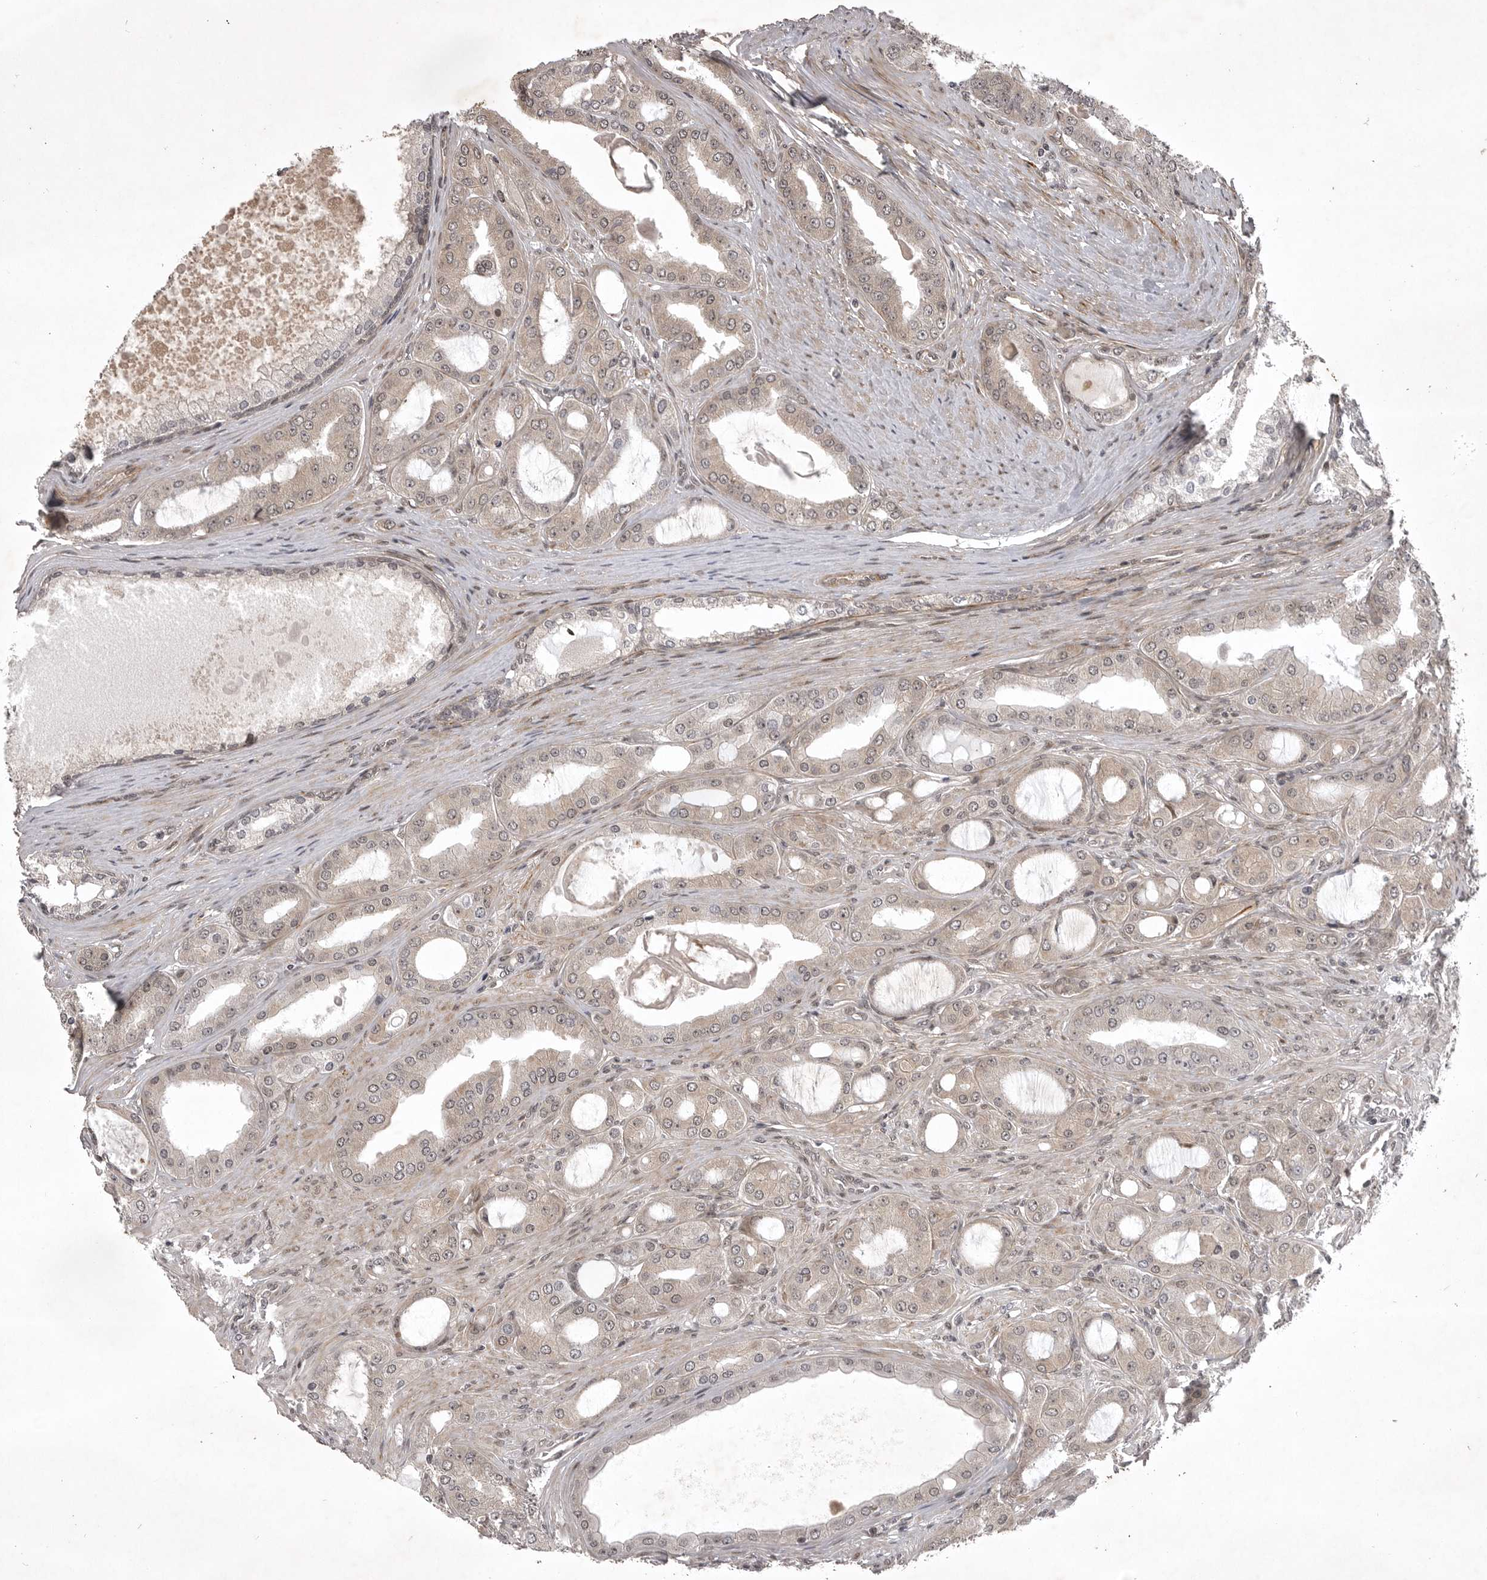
{"staining": {"intensity": "weak", "quantity": "25%-75%", "location": "cytoplasmic/membranous"}, "tissue": "prostate cancer", "cell_type": "Tumor cells", "image_type": "cancer", "snomed": [{"axis": "morphology", "description": "Adenocarcinoma, High grade"}, {"axis": "topography", "description": "Prostate"}], "caption": "This photomicrograph demonstrates immunohistochemistry (IHC) staining of human prostate cancer, with low weak cytoplasmic/membranous staining in about 25%-75% of tumor cells.", "gene": "SNX16", "patient": {"sex": "male", "age": 60}}